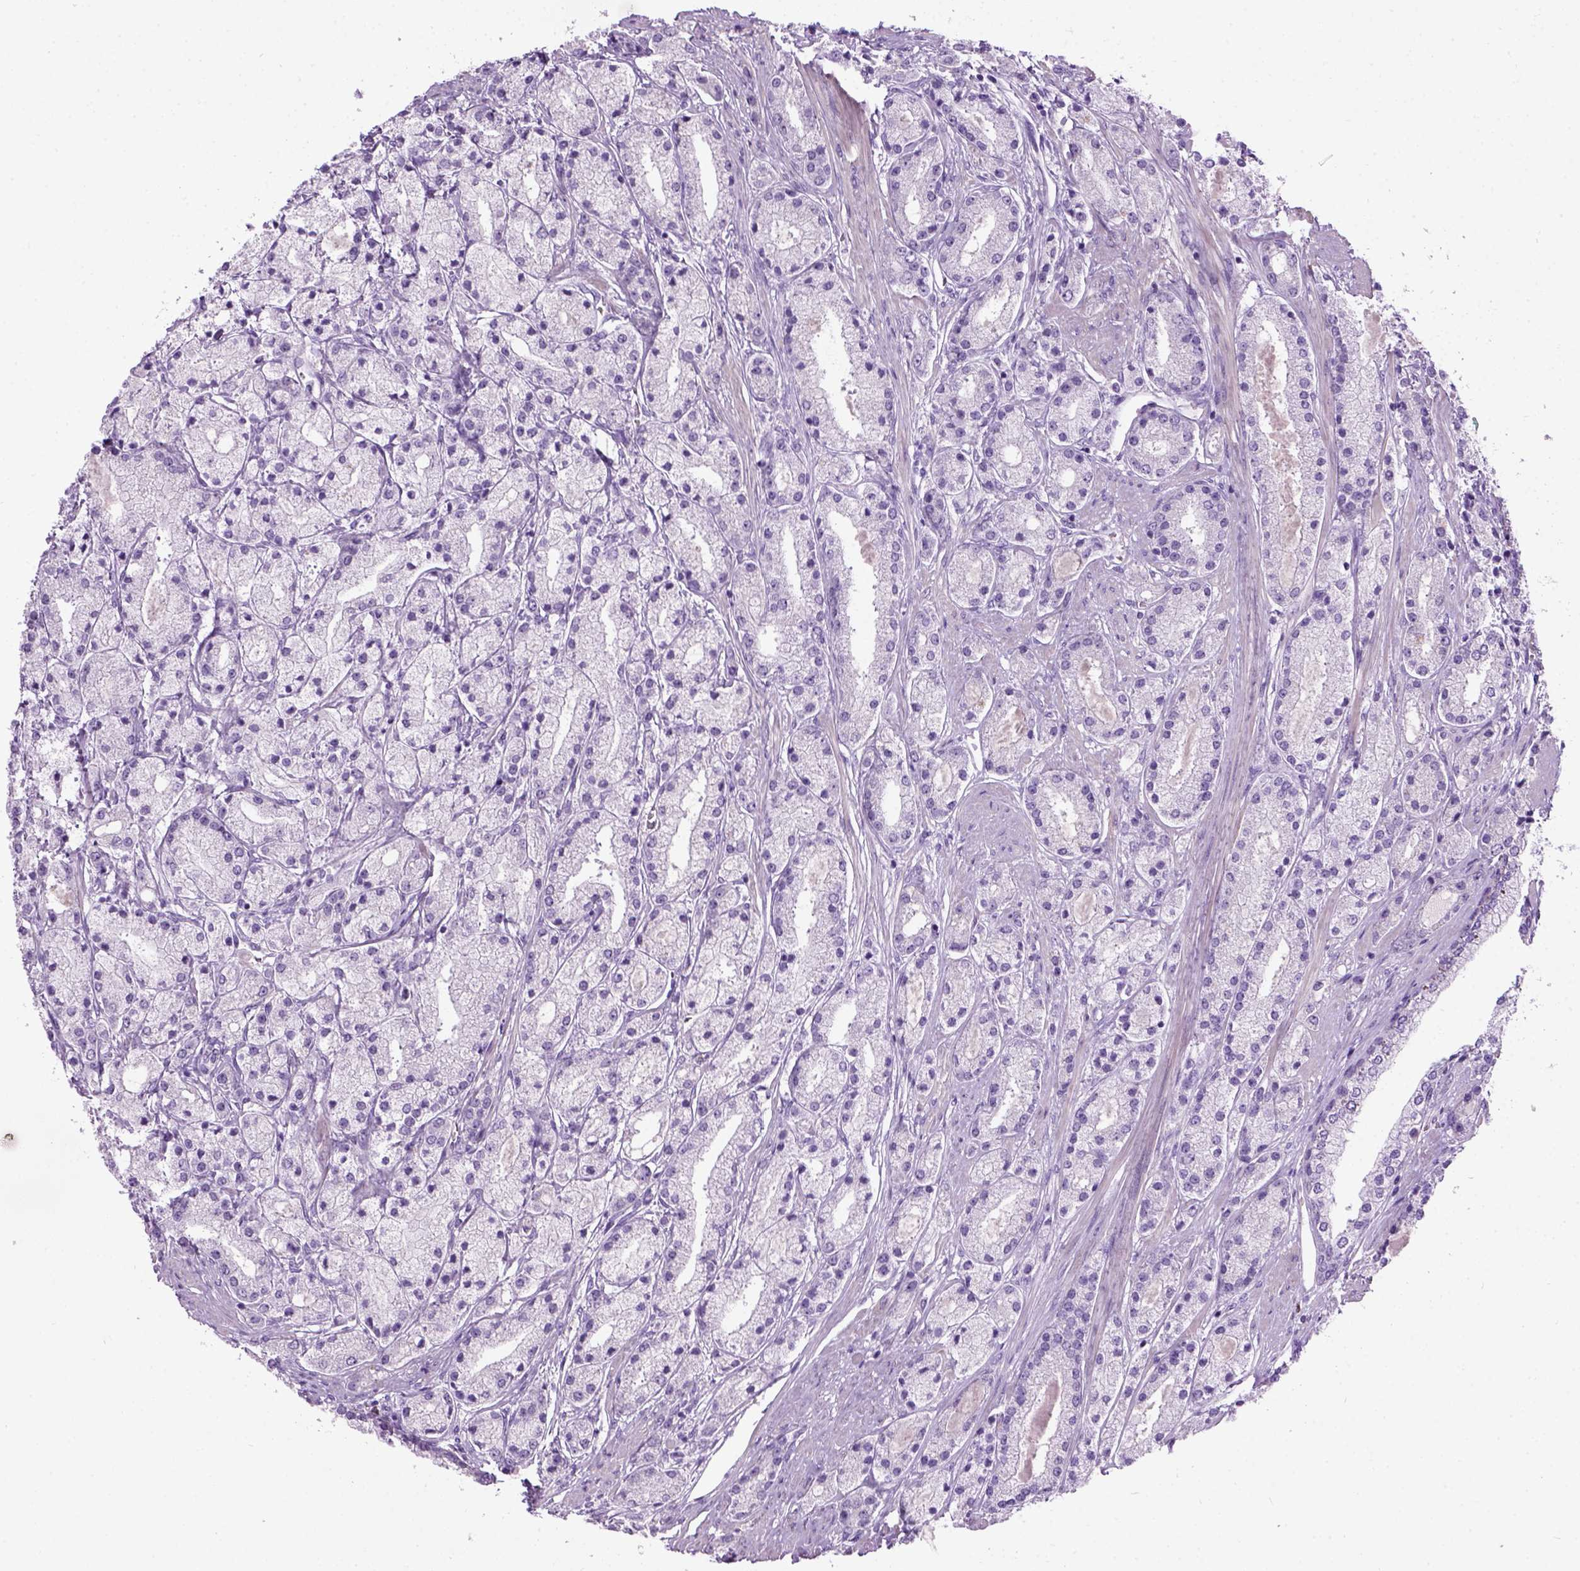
{"staining": {"intensity": "negative", "quantity": "none", "location": "none"}, "tissue": "prostate cancer", "cell_type": "Tumor cells", "image_type": "cancer", "snomed": [{"axis": "morphology", "description": "Adenocarcinoma, High grade"}, {"axis": "topography", "description": "Prostate"}], "caption": "There is no significant staining in tumor cells of prostate adenocarcinoma (high-grade).", "gene": "GABRB2", "patient": {"sex": "male", "age": 67}}